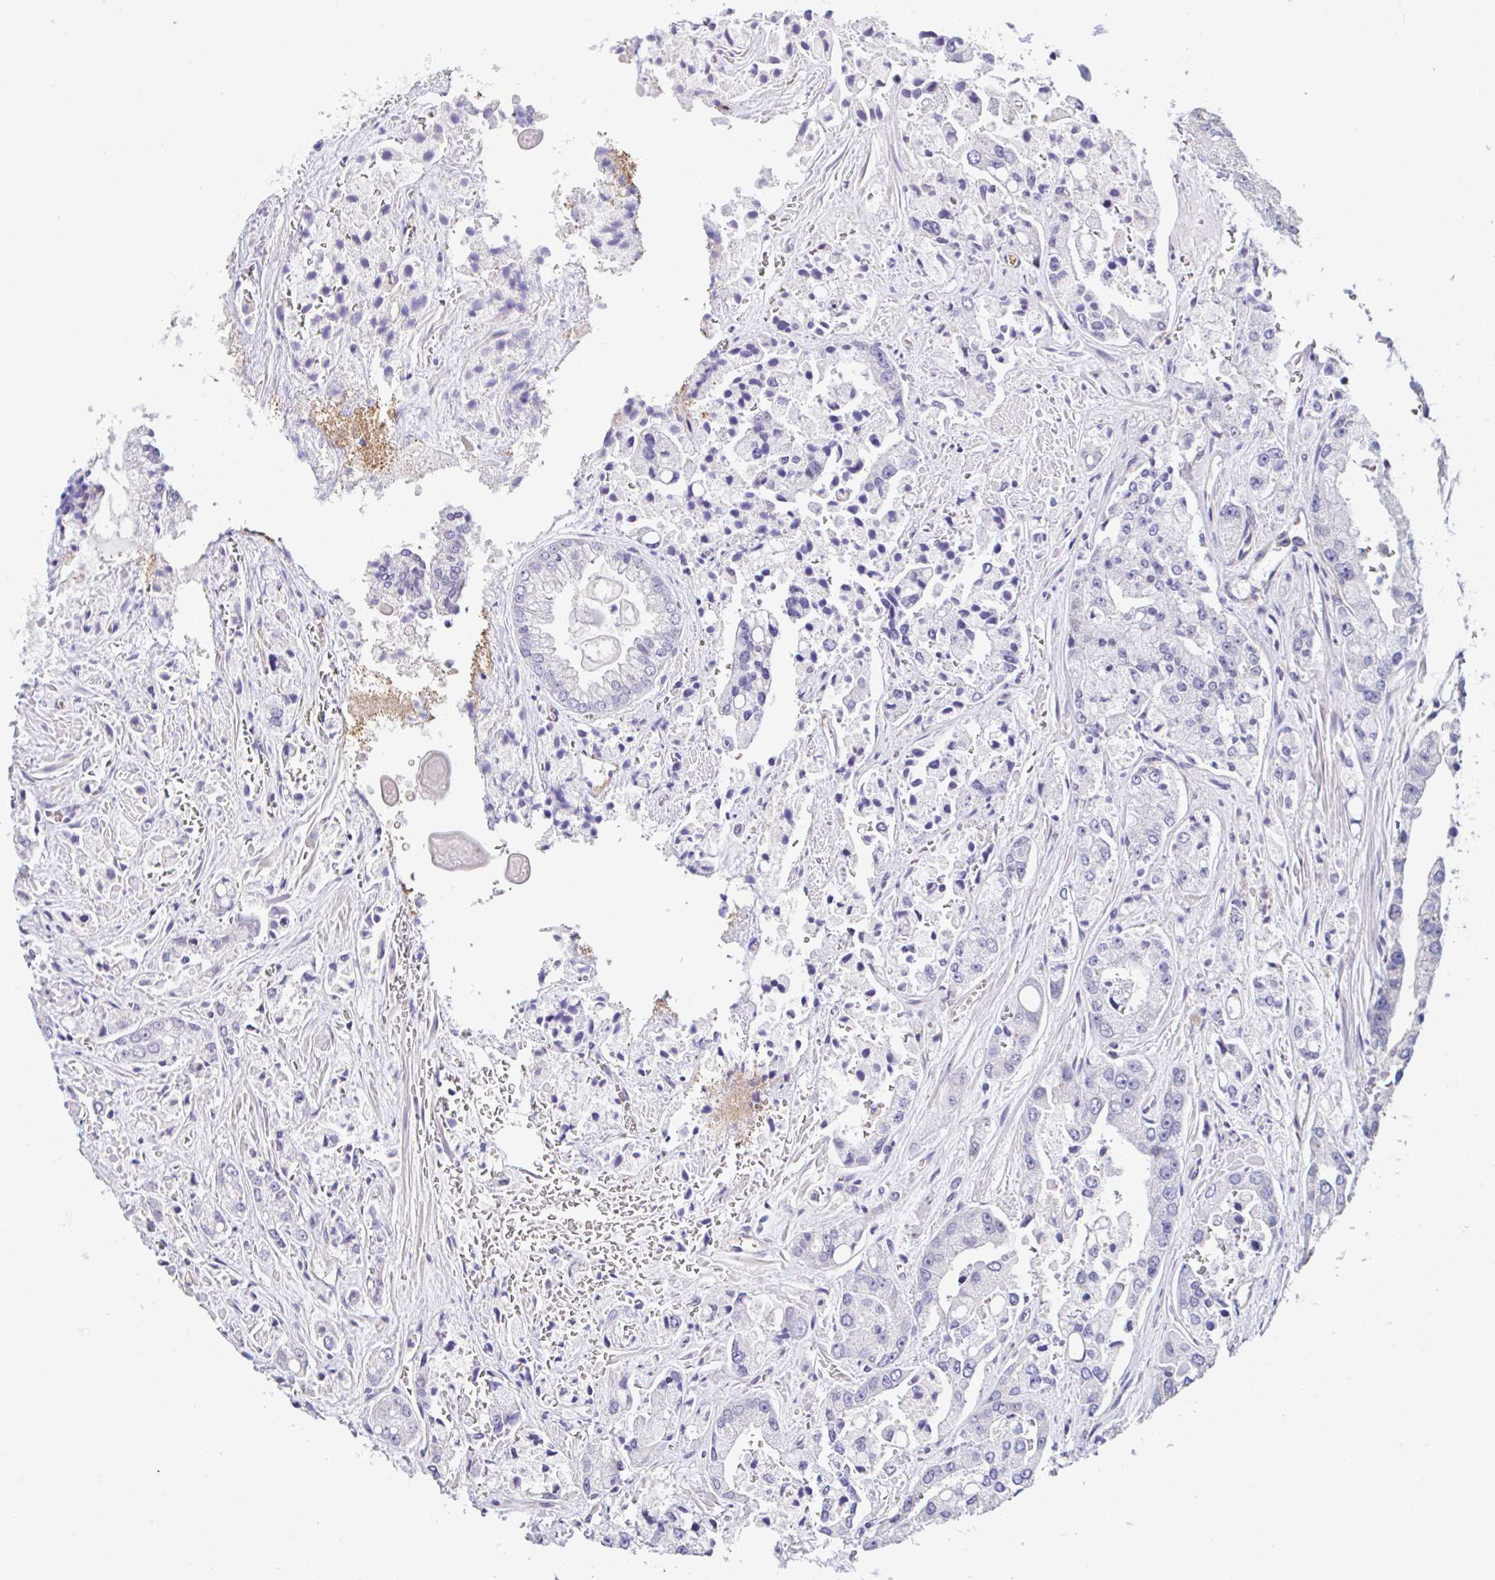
{"staining": {"intensity": "negative", "quantity": "none", "location": "none"}, "tissue": "prostate cancer", "cell_type": "Tumor cells", "image_type": "cancer", "snomed": [{"axis": "morphology", "description": "Normal tissue, NOS"}, {"axis": "morphology", "description": "Adenocarcinoma, High grade"}, {"axis": "topography", "description": "Prostate"}, {"axis": "topography", "description": "Peripheral nerve tissue"}], "caption": "This micrograph is of prostate adenocarcinoma (high-grade) stained with IHC to label a protein in brown with the nuclei are counter-stained blue. There is no staining in tumor cells. Nuclei are stained in blue.", "gene": "PLCD4", "patient": {"sex": "male", "age": 68}}